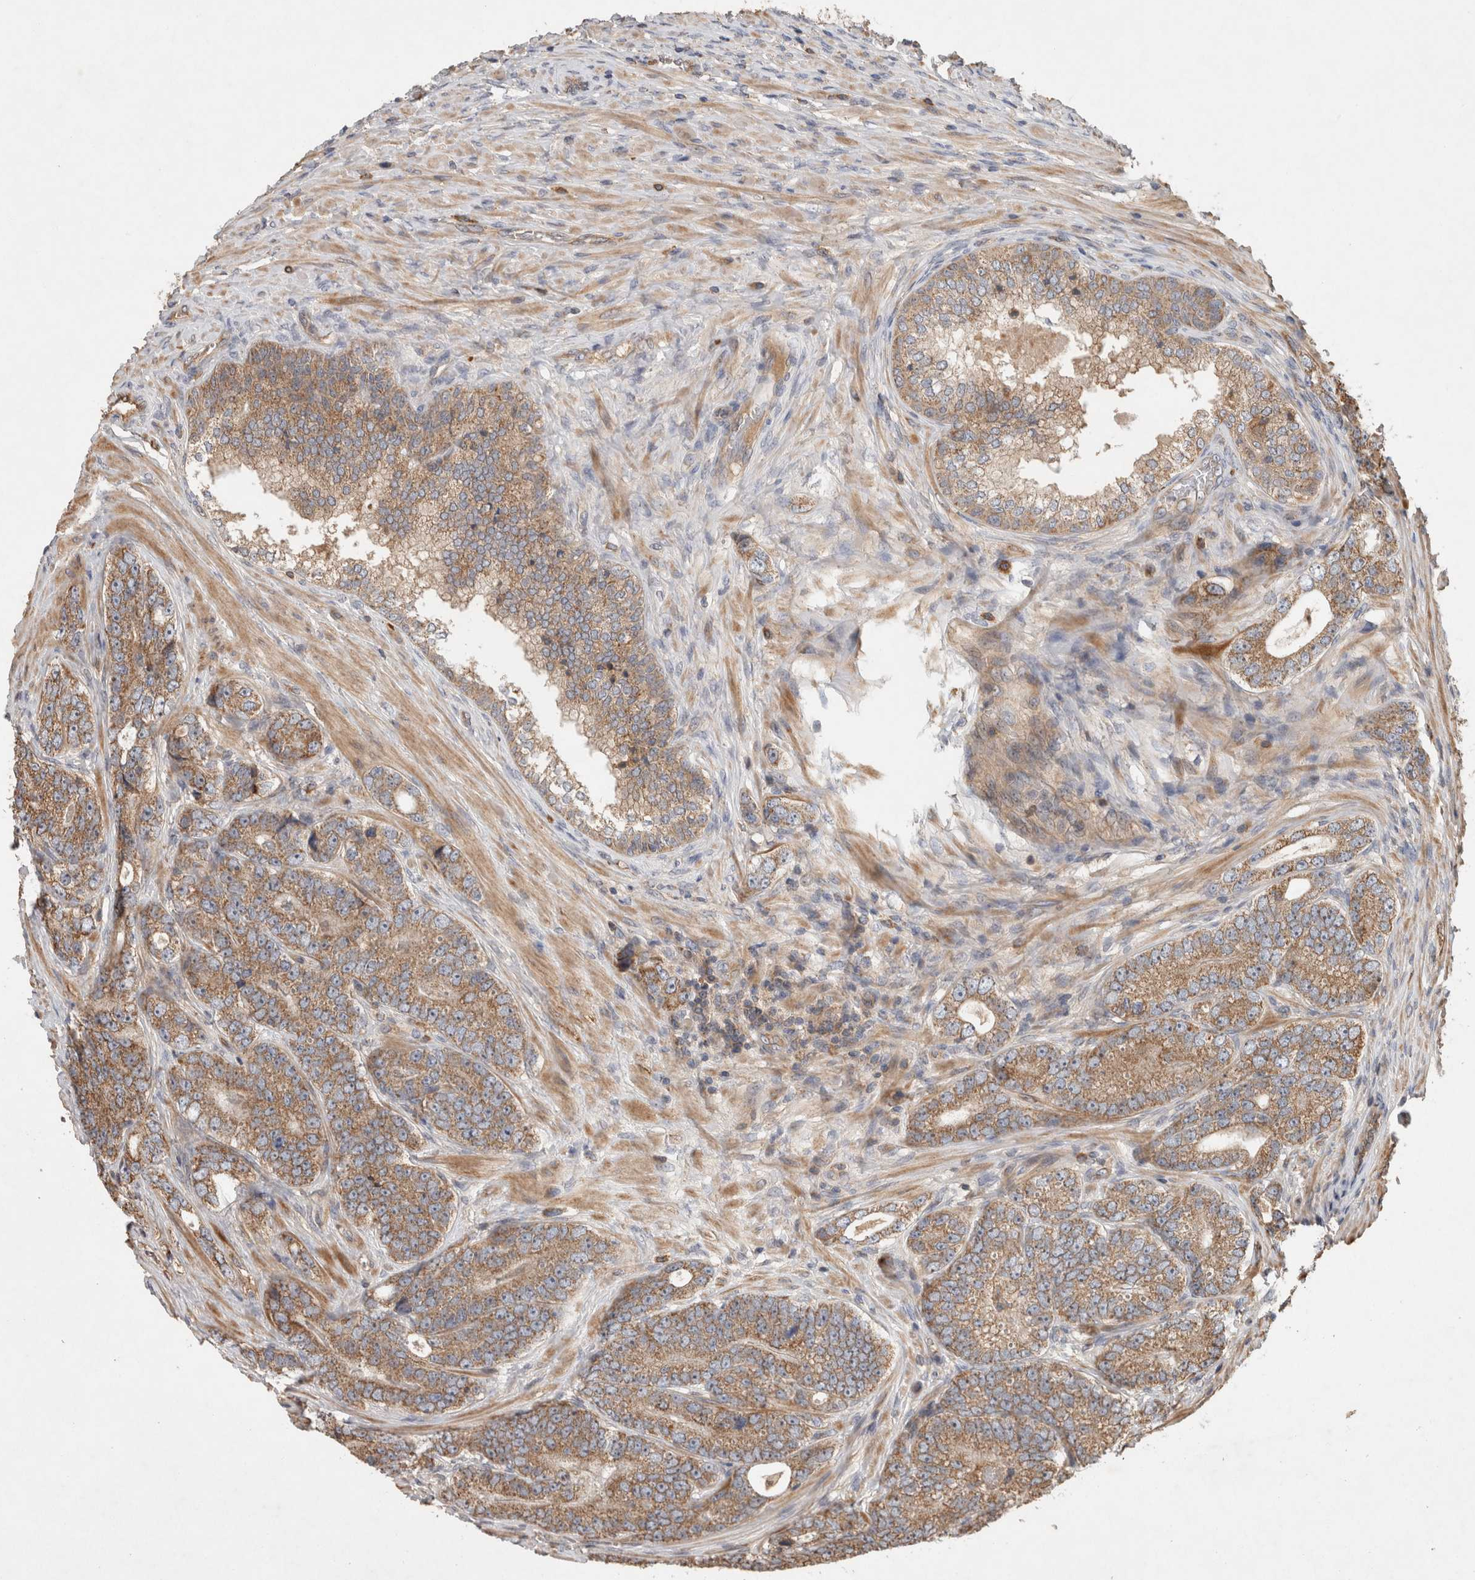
{"staining": {"intensity": "moderate", "quantity": ">75%", "location": "cytoplasmic/membranous"}, "tissue": "prostate cancer", "cell_type": "Tumor cells", "image_type": "cancer", "snomed": [{"axis": "morphology", "description": "Adenocarcinoma, High grade"}, {"axis": "topography", "description": "Prostate"}], "caption": "Moderate cytoplasmic/membranous protein expression is identified in approximately >75% of tumor cells in prostate cancer (high-grade adenocarcinoma).", "gene": "SERAC1", "patient": {"sex": "male", "age": 56}}